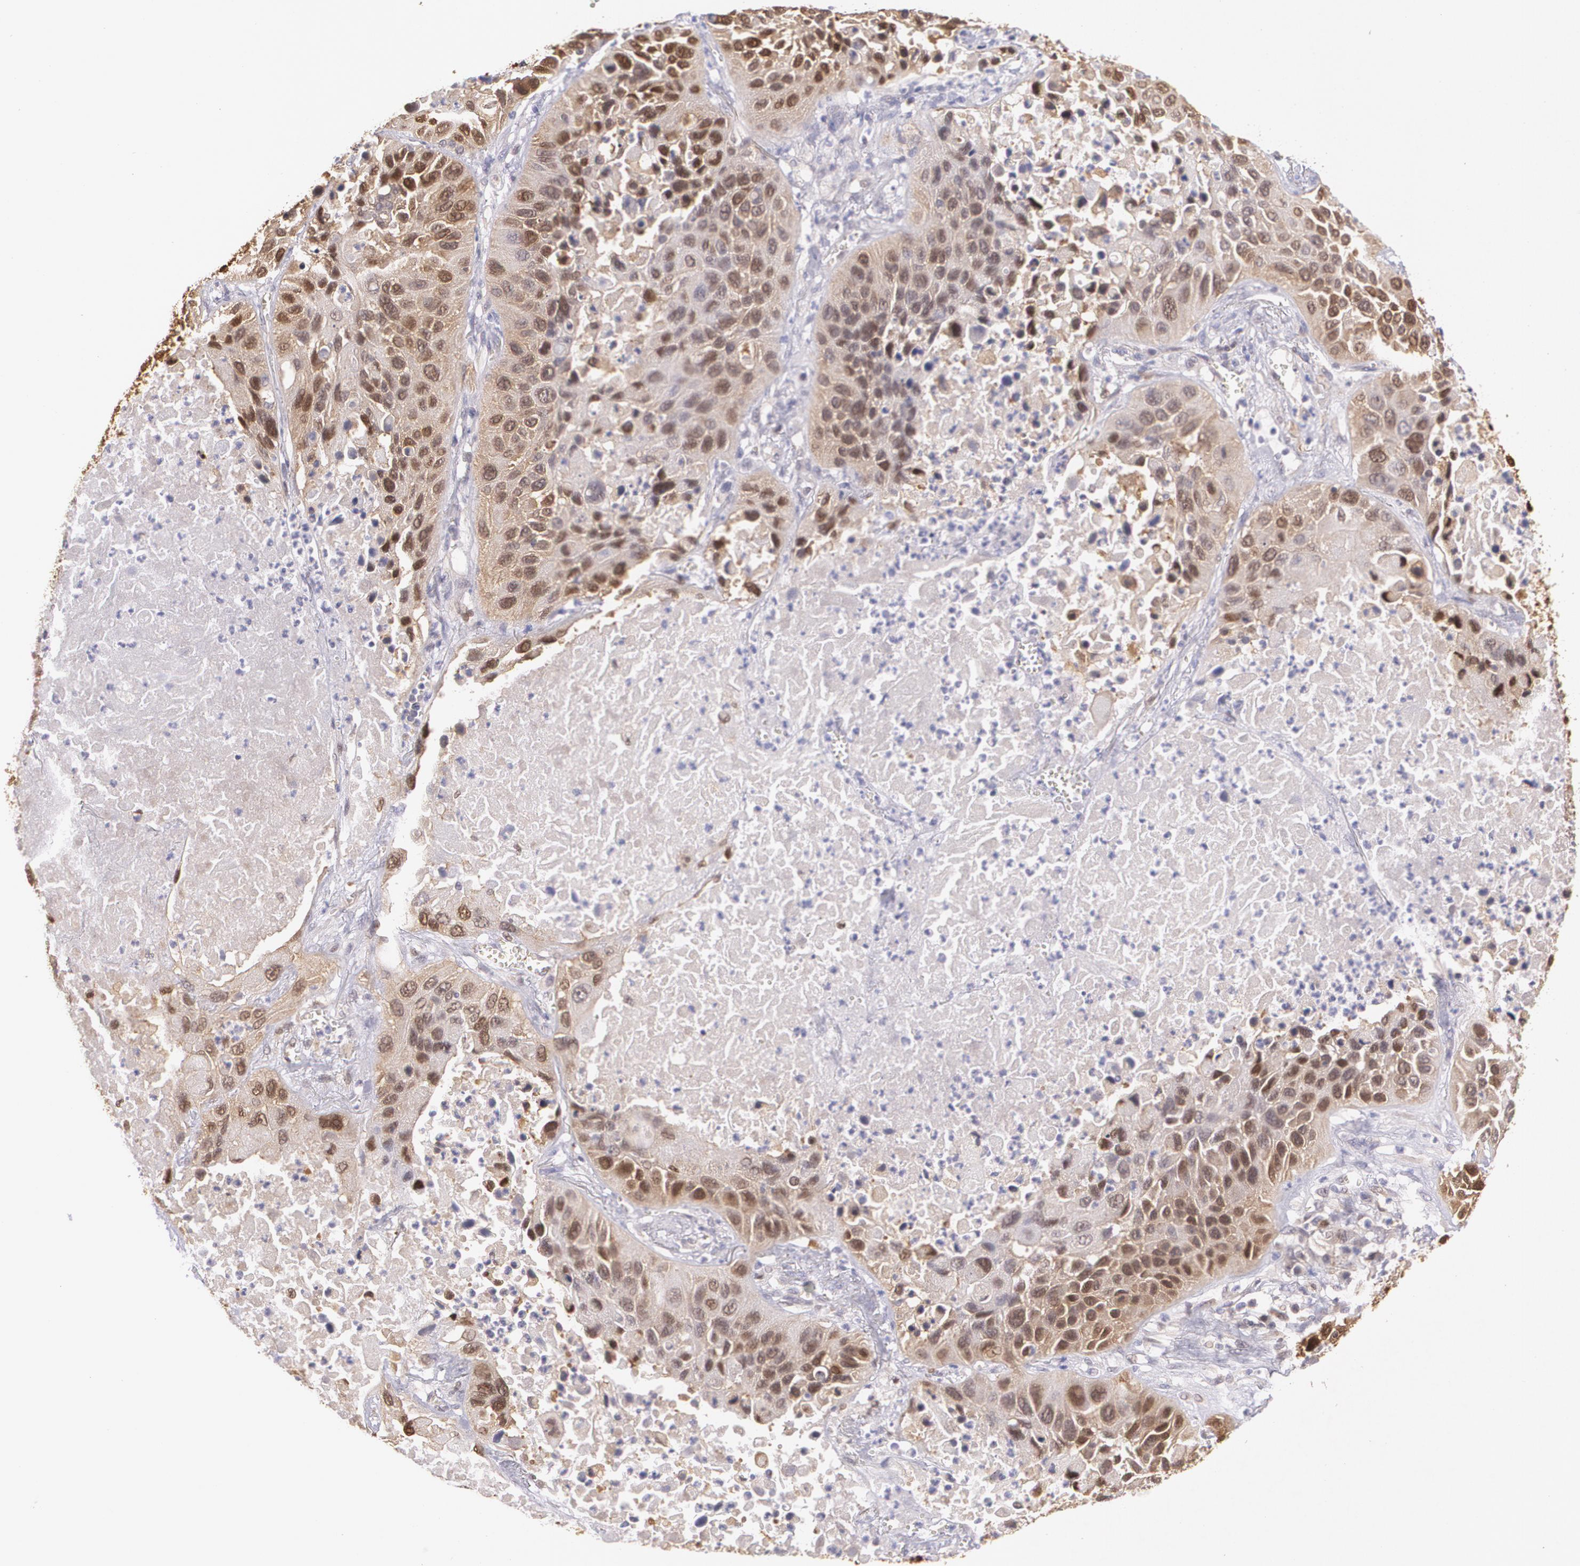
{"staining": {"intensity": "moderate", "quantity": "25%-75%", "location": "cytoplasmic/membranous,nuclear"}, "tissue": "lung cancer", "cell_type": "Tumor cells", "image_type": "cancer", "snomed": [{"axis": "morphology", "description": "Squamous cell carcinoma, NOS"}, {"axis": "topography", "description": "Lung"}], "caption": "Immunohistochemistry image of human squamous cell carcinoma (lung) stained for a protein (brown), which exhibits medium levels of moderate cytoplasmic/membranous and nuclear staining in about 25%-75% of tumor cells.", "gene": "HSPH1", "patient": {"sex": "female", "age": 76}}